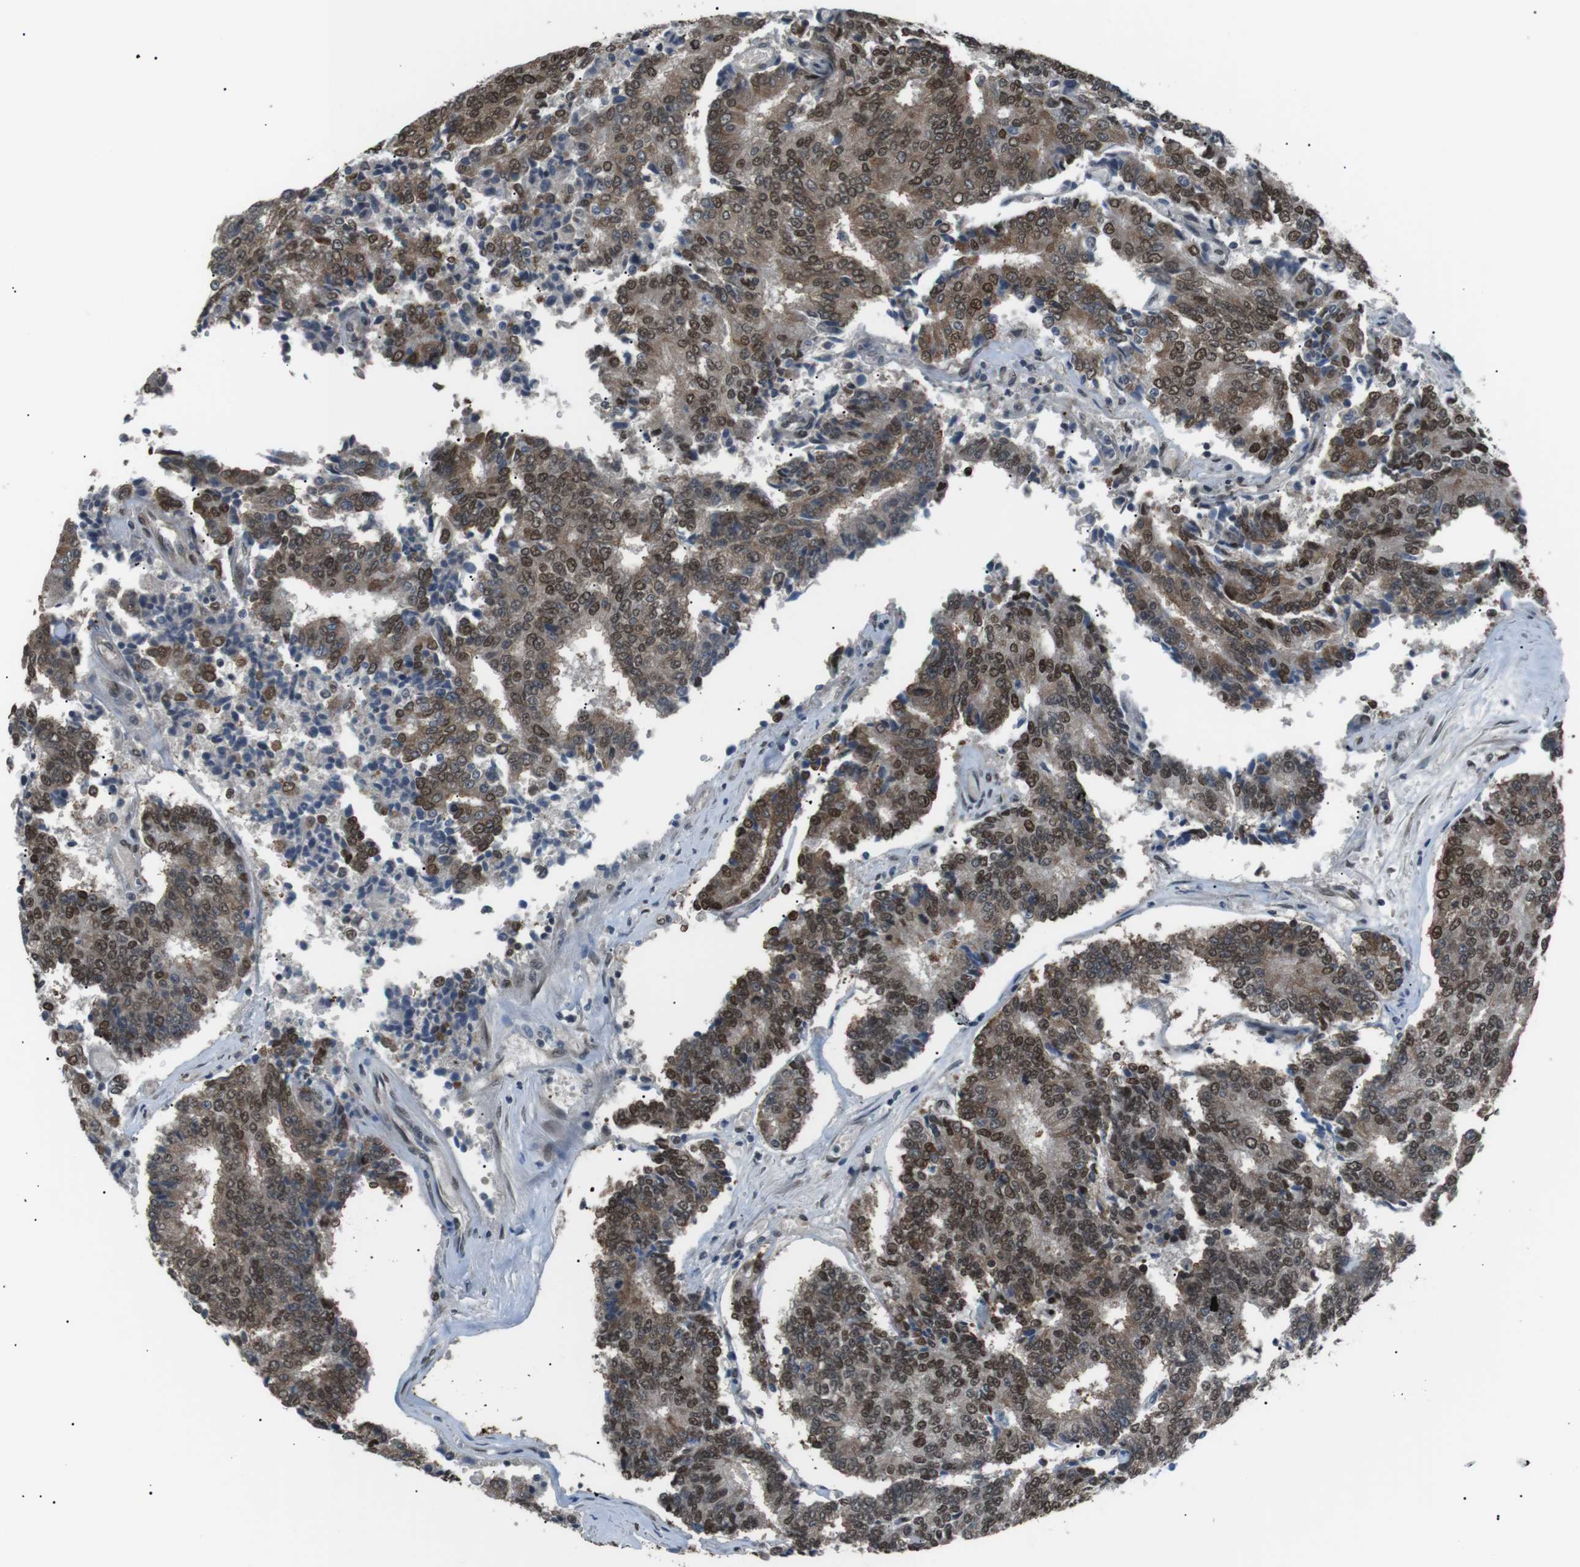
{"staining": {"intensity": "strong", "quantity": ">75%", "location": "cytoplasmic/membranous,nuclear"}, "tissue": "prostate cancer", "cell_type": "Tumor cells", "image_type": "cancer", "snomed": [{"axis": "morphology", "description": "Normal tissue, NOS"}, {"axis": "morphology", "description": "Adenocarcinoma, High grade"}, {"axis": "topography", "description": "Prostate"}, {"axis": "topography", "description": "Seminal veicle"}], "caption": "A brown stain labels strong cytoplasmic/membranous and nuclear positivity of a protein in prostate adenocarcinoma (high-grade) tumor cells.", "gene": "SRPK2", "patient": {"sex": "male", "age": 55}}